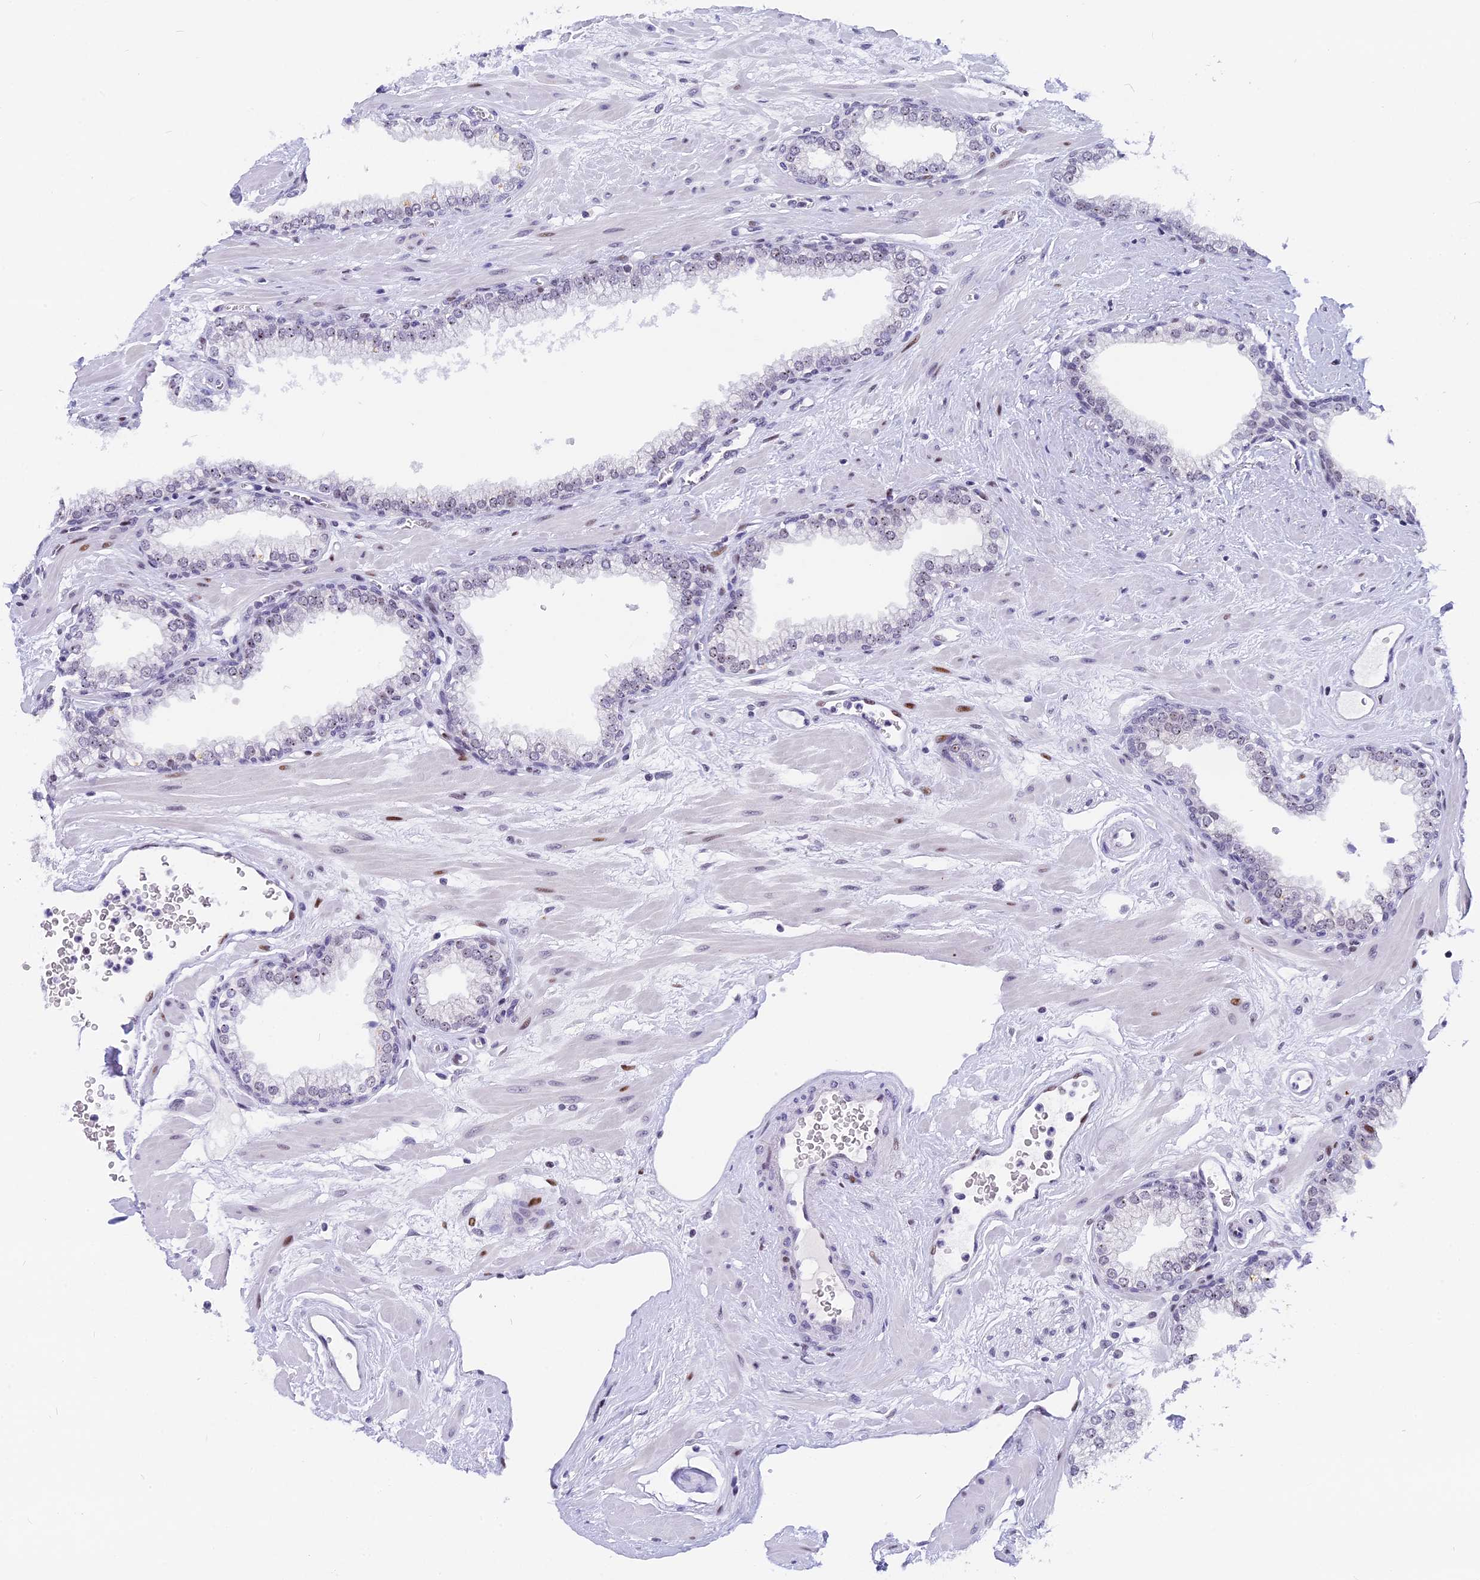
{"staining": {"intensity": "moderate", "quantity": "<25%", "location": "nuclear"}, "tissue": "prostate", "cell_type": "Glandular cells", "image_type": "normal", "snomed": [{"axis": "morphology", "description": "Normal tissue, NOS"}, {"axis": "morphology", "description": "Urothelial carcinoma, Low grade"}, {"axis": "topography", "description": "Urinary bladder"}, {"axis": "topography", "description": "Prostate"}], "caption": "A high-resolution photomicrograph shows immunohistochemistry (IHC) staining of benign prostate, which exhibits moderate nuclear expression in about <25% of glandular cells. The staining was performed using DAB to visualize the protein expression in brown, while the nuclei were stained in blue with hematoxylin (Magnification: 20x).", "gene": "NSA2", "patient": {"sex": "male", "age": 60}}